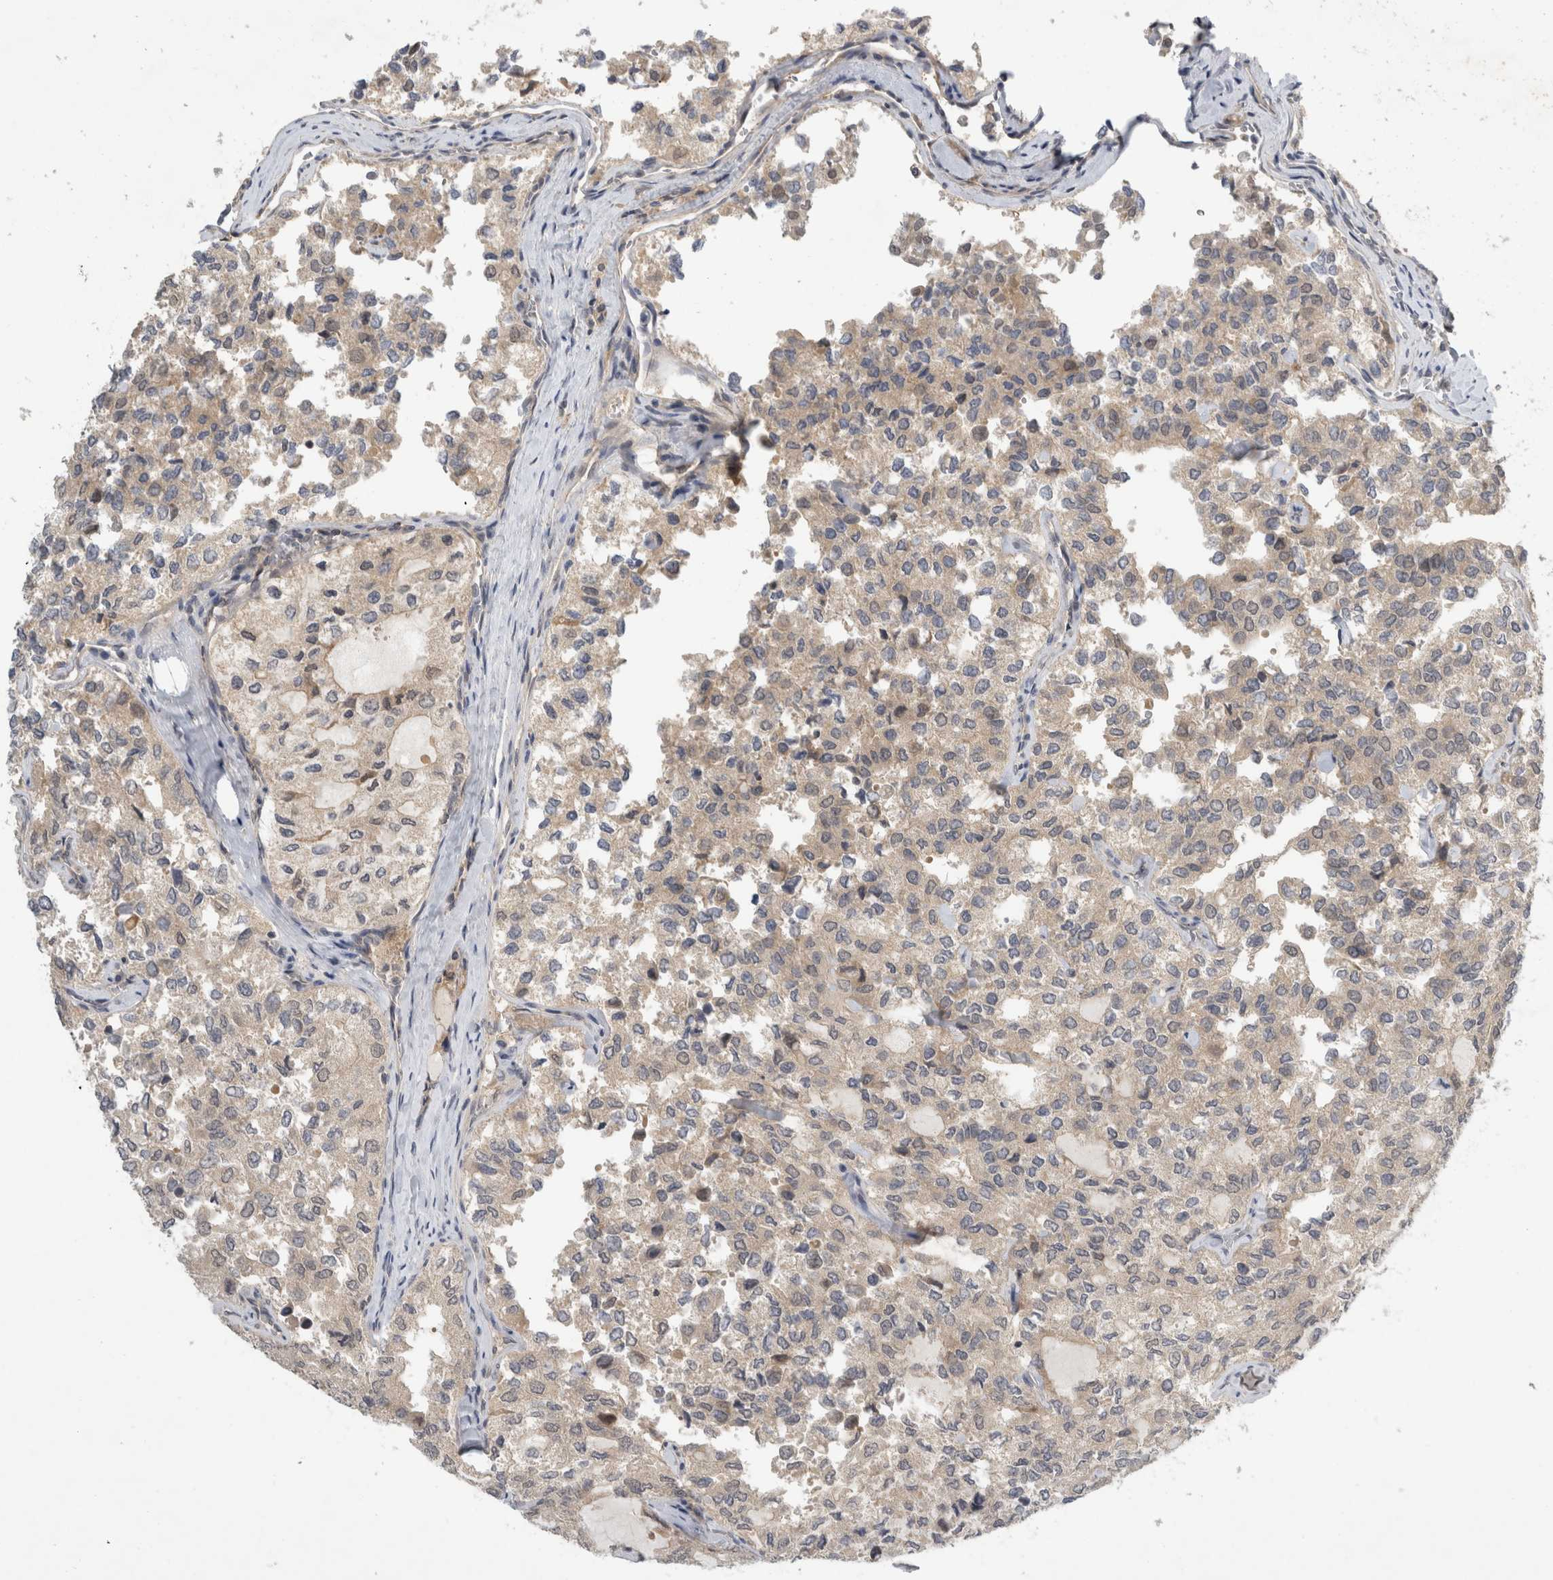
{"staining": {"intensity": "weak", "quantity": ">75%", "location": "cytoplasmic/membranous"}, "tissue": "thyroid cancer", "cell_type": "Tumor cells", "image_type": "cancer", "snomed": [{"axis": "morphology", "description": "Follicular adenoma carcinoma, NOS"}, {"axis": "topography", "description": "Thyroid gland"}], "caption": "High-power microscopy captured an immunohistochemistry photomicrograph of follicular adenoma carcinoma (thyroid), revealing weak cytoplasmic/membranous positivity in approximately >75% of tumor cells. (DAB (3,3'-diaminobenzidine) IHC with brightfield microscopy, high magnification).", "gene": "AASDHPPT", "patient": {"sex": "male", "age": 75}}